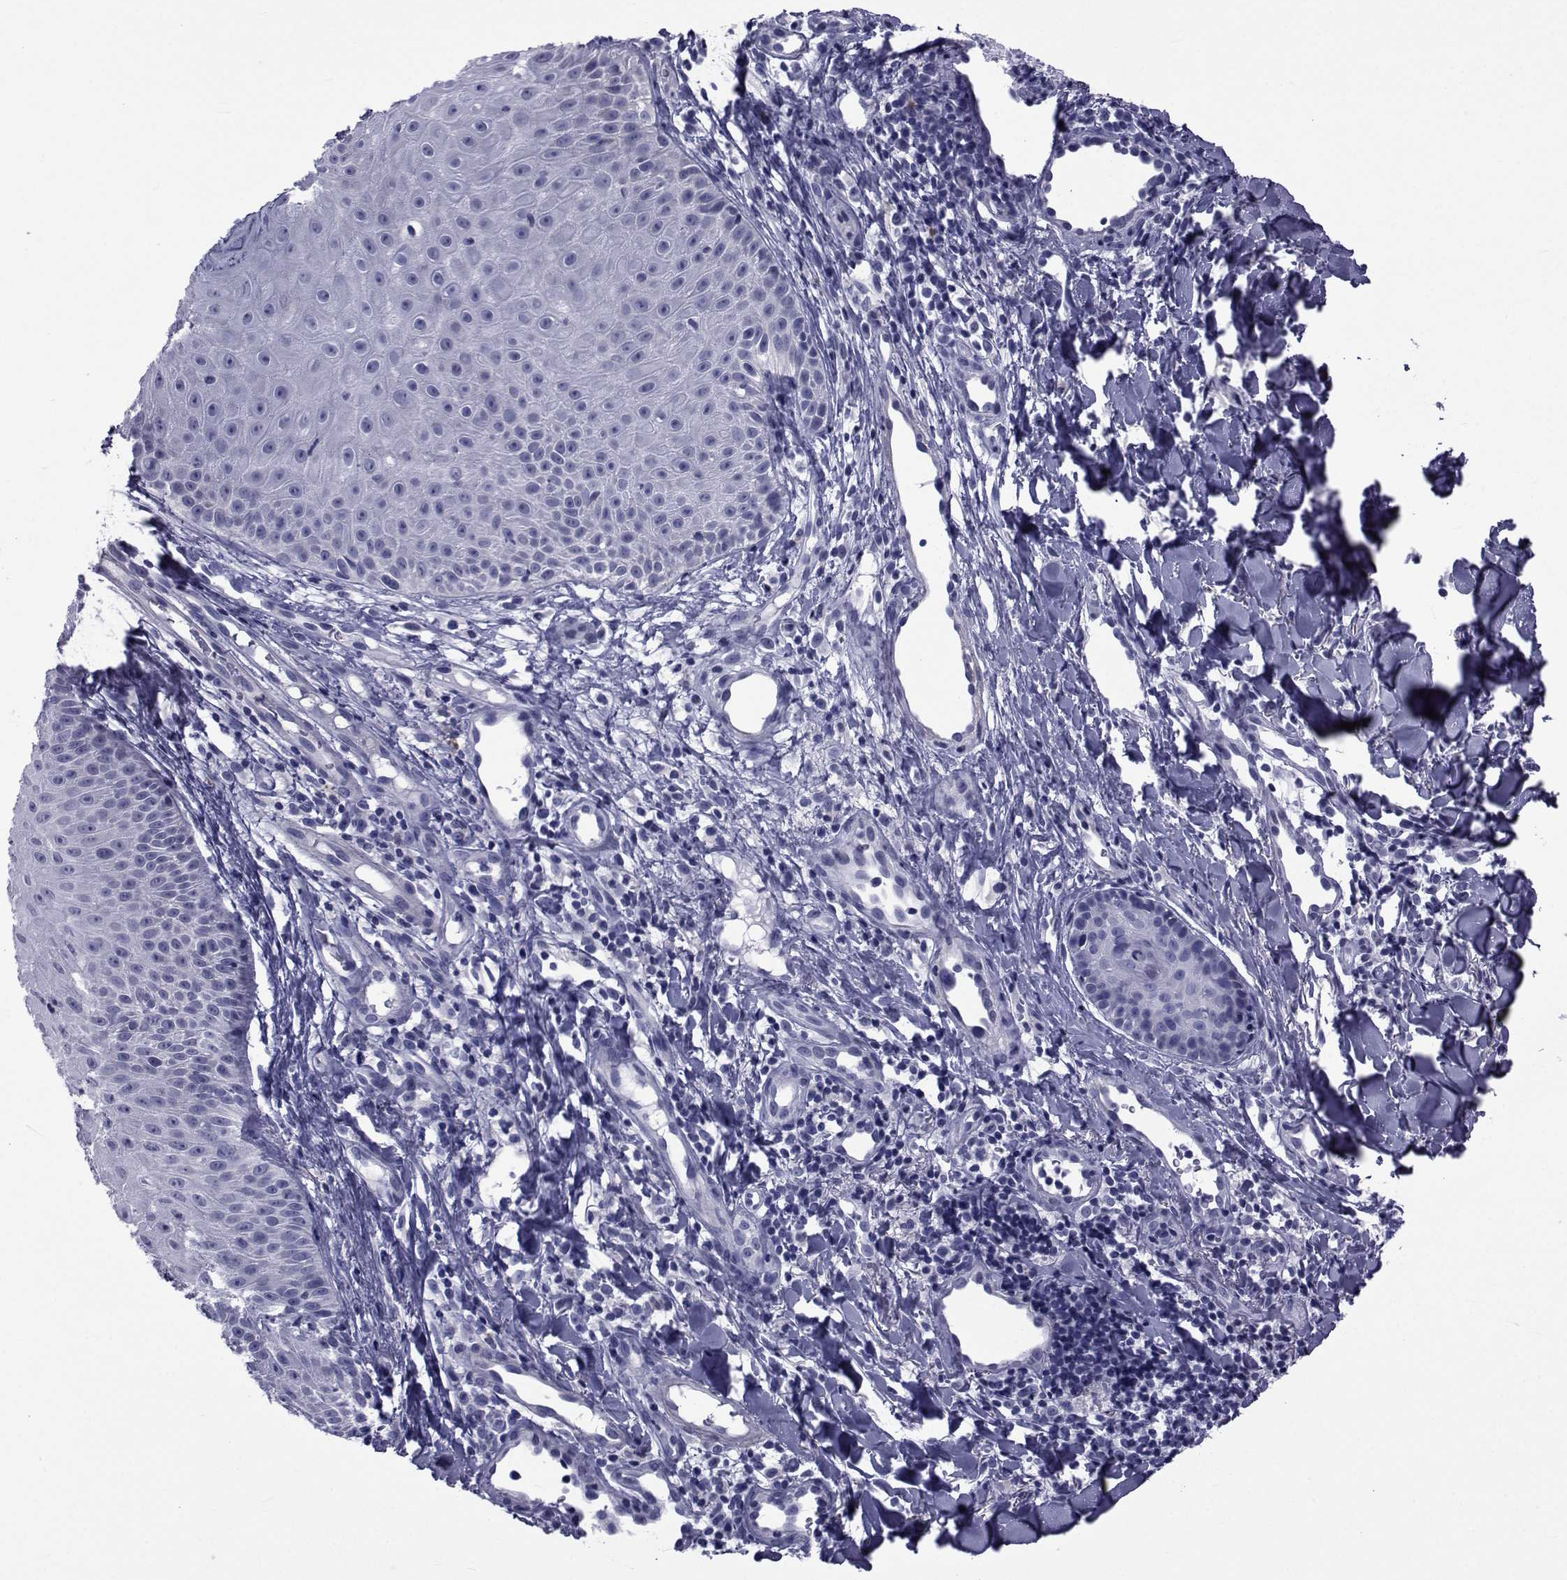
{"staining": {"intensity": "negative", "quantity": "none", "location": "none"}, "tissue": "melanoma", "cell_type": "Tumor cells", "image_type": "cancer", "snomed": [{"axis": "morphology", "description": "Malignant melanoma, NOS"}, {"axis": "topography", "description": "Skin"}], "caption": "Tumor cells are negative for brown protein staining in malignant melanoma. The staining was performed using DAB (3,3'-diaminobenzidine) to visualize the protein expression in brown, while the nuclei were stained in blue with hematoxylin (Magnification: 20x).", "gene": "GKAP1", "patient": {"sex": "male", "age": 67}}